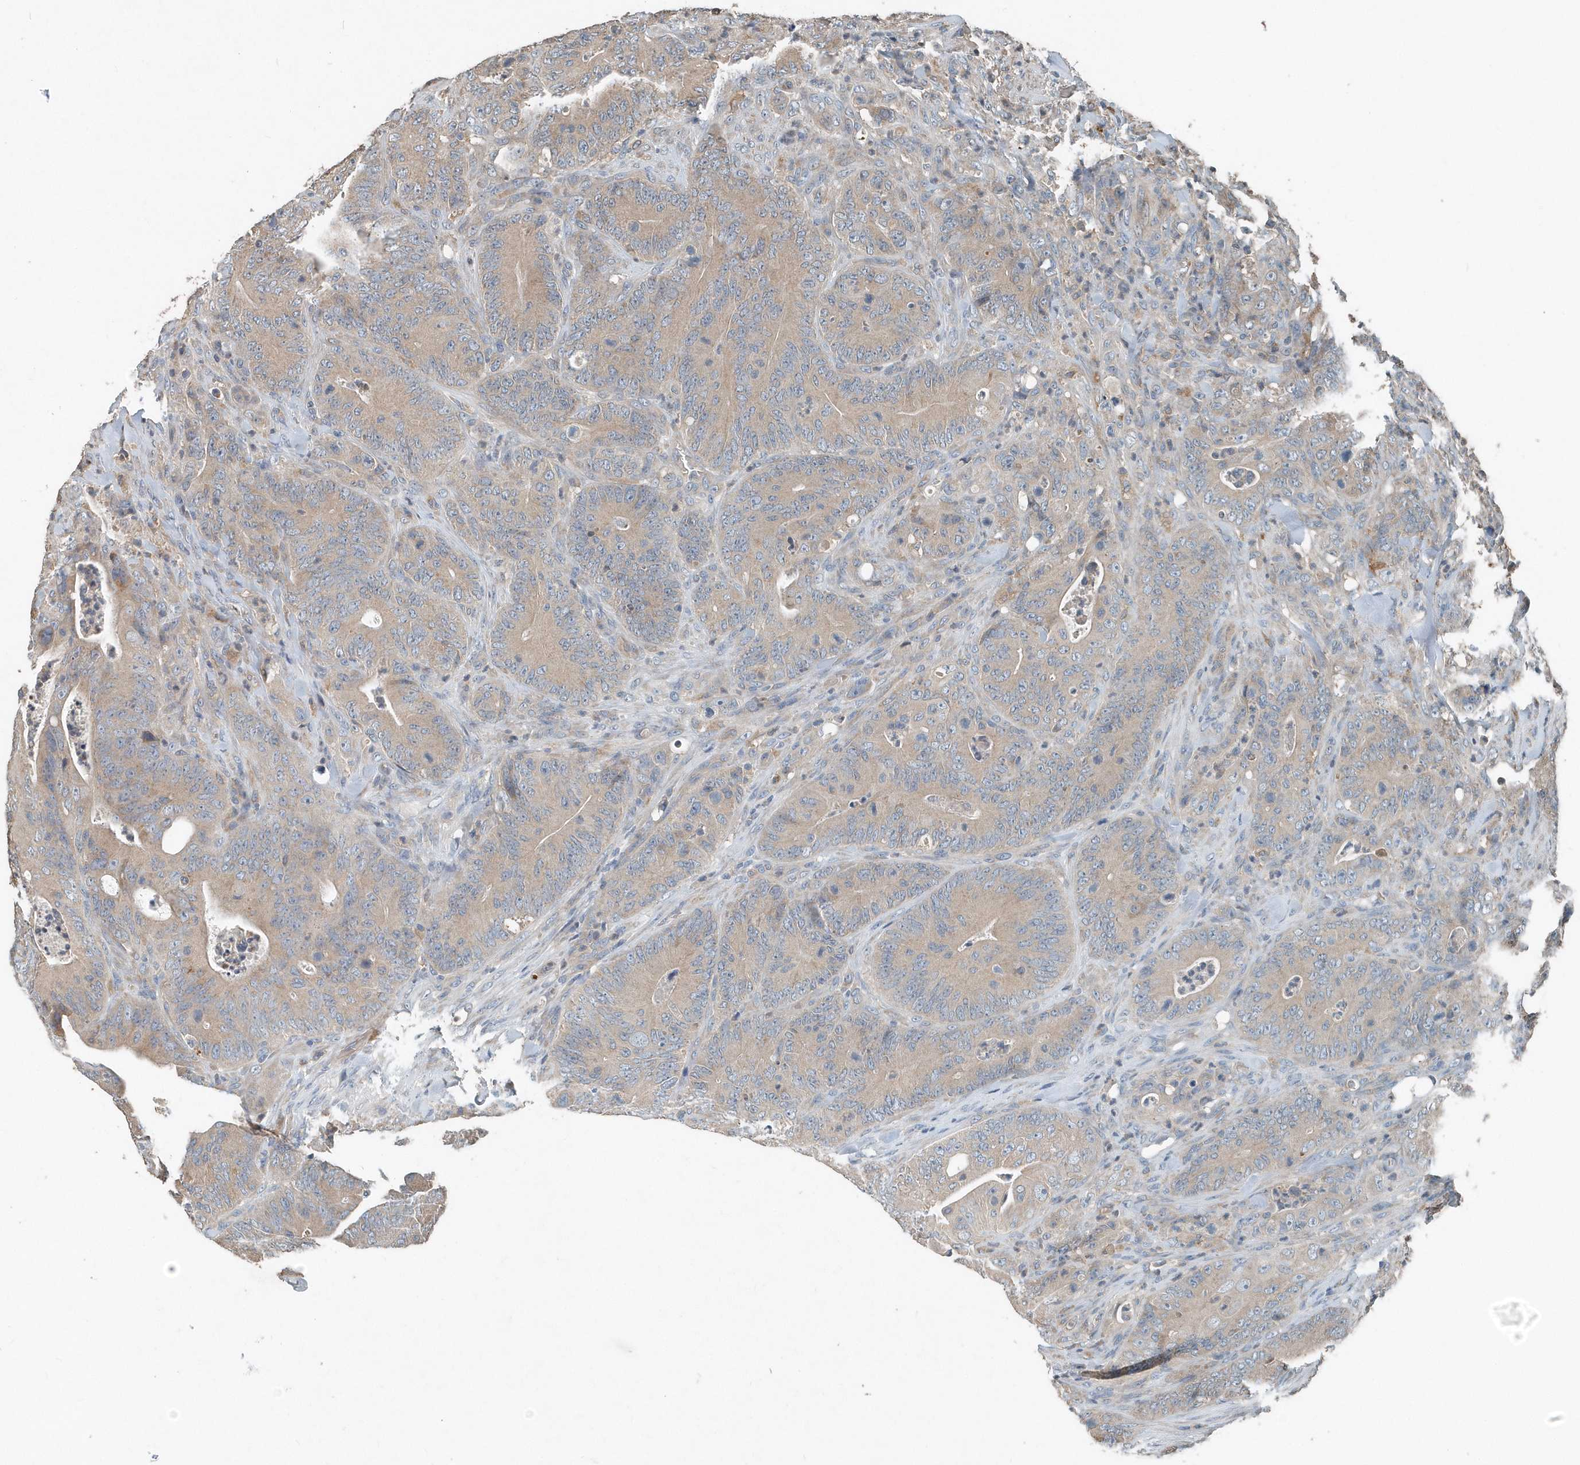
{"staining": {"intensity": "moderate", "quantity": "25%-75%", "location": "cytoplasmic/membranous"}, "tissue": "colorectal cancer", "cell_type": "Tumor cells", "image_type": "cancer", "snomed": [{"axis": "morphology", "description": "Normal tissue, NOS"}, {"axis": "topography", "description": "Colon"}], "caption": "Moderate cytoplasmic/membranous expression for a protein is seen in approximately 25%-75% of tumor cells of colorectal cancer using immunohistochemistry.", "gene": "SCFD2", "patient": {"sex": "female", "age": 82}}